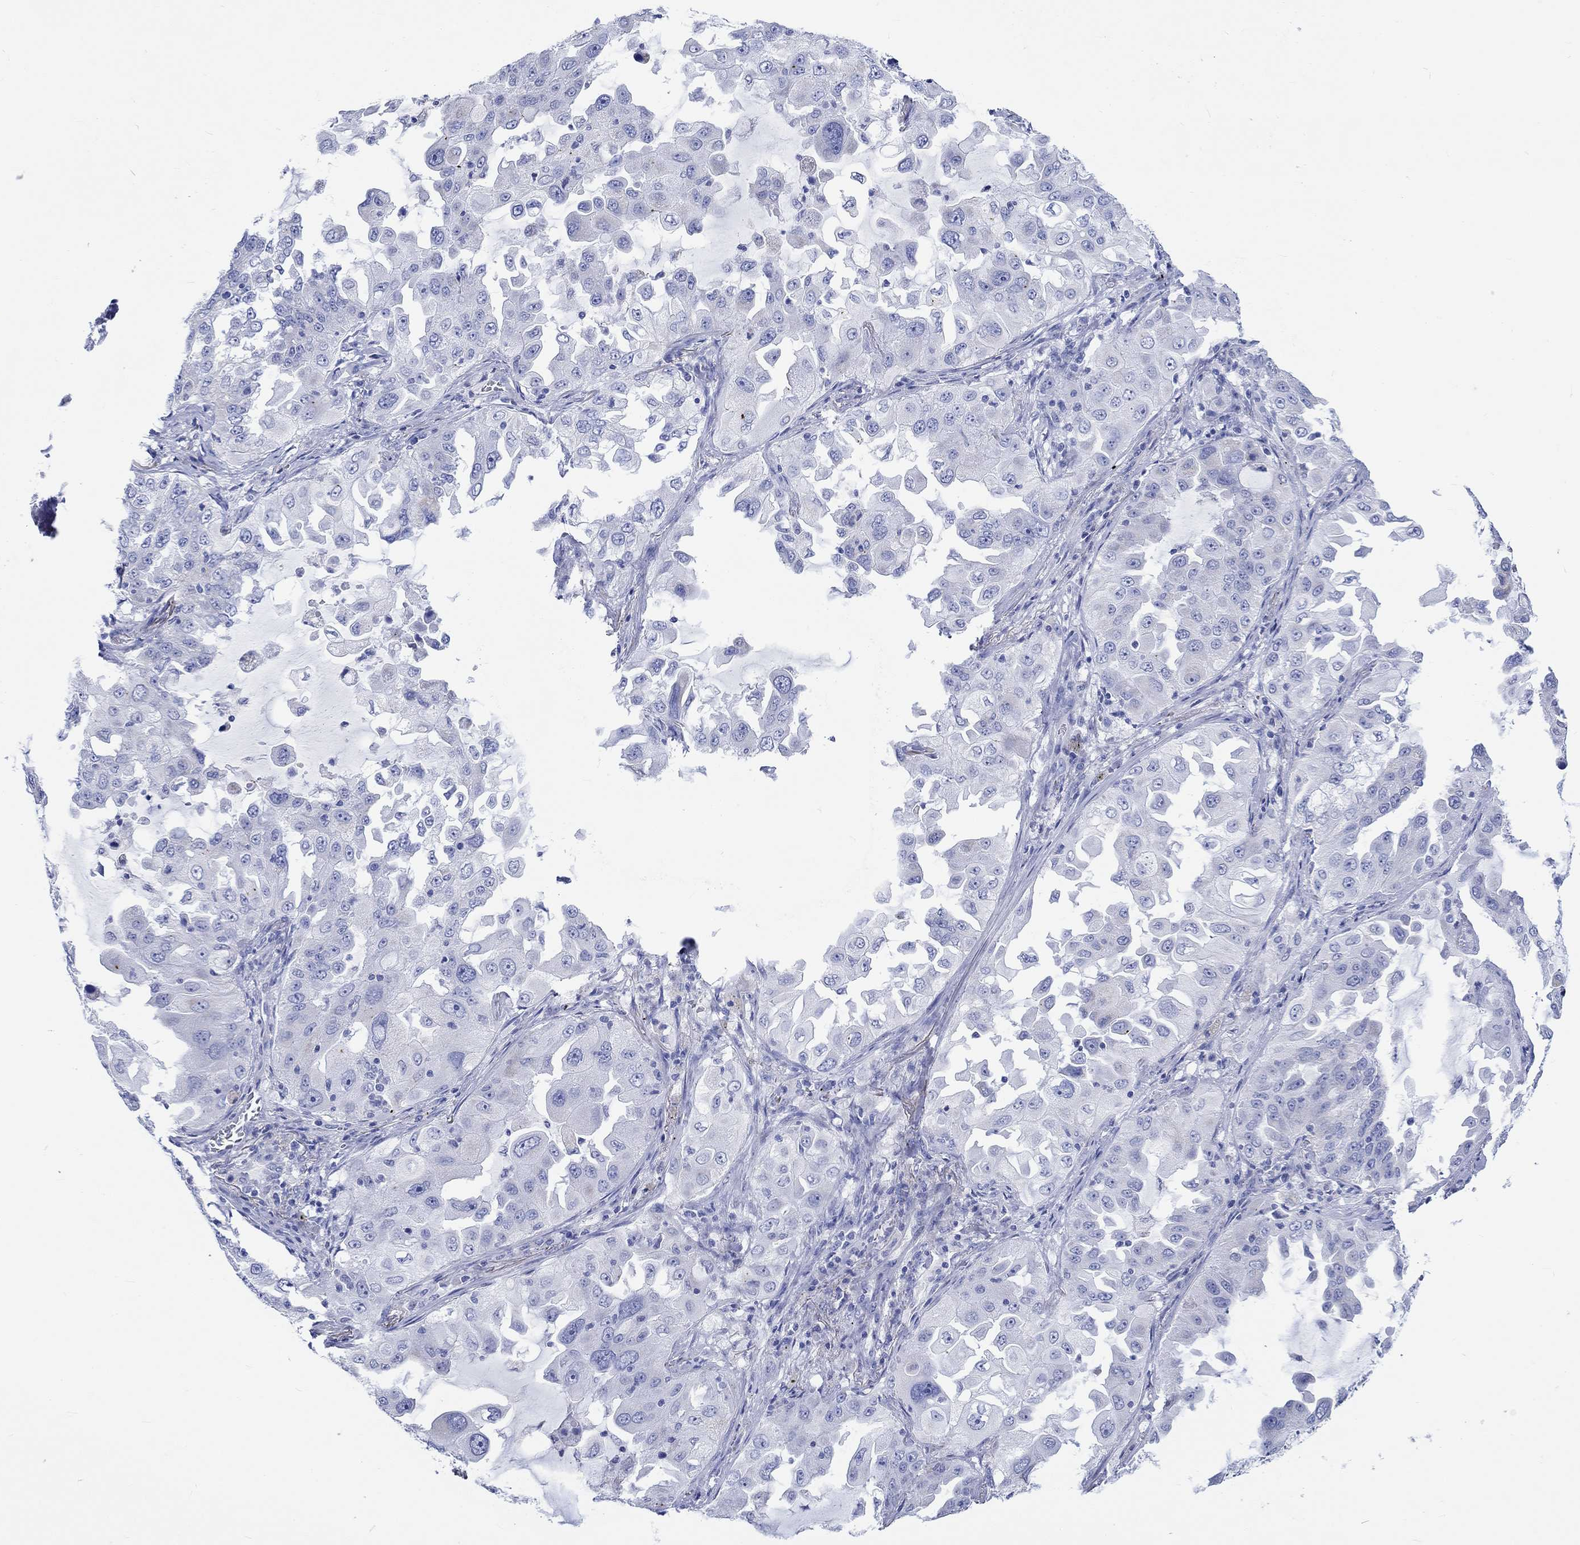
{"staining": {"intensity": "negative", "quantity": "none", "location": "none"}, "tissue": "lung cancer", "cell_type": "Tumor cells", "image_type": "cancer", "snomed": [{"axis": "morphology", "description": "Adenocarcinoma, NOS"}, {"axis": "topography", "description": "Lung"}], "caption": "High power microscopy histopathology image of an immunohistochemistry (IHC) photomicrograph of lung cancer (adenocarcinoma), revealing no significant positivity in tumor cells. (DAB (3,3'-diaminobenzidine) immunohistochemistry visualized using brightfield microscopy, high magnification).", "gene": "CPLX2", "patient": {"sex": "female", "age": 61}}